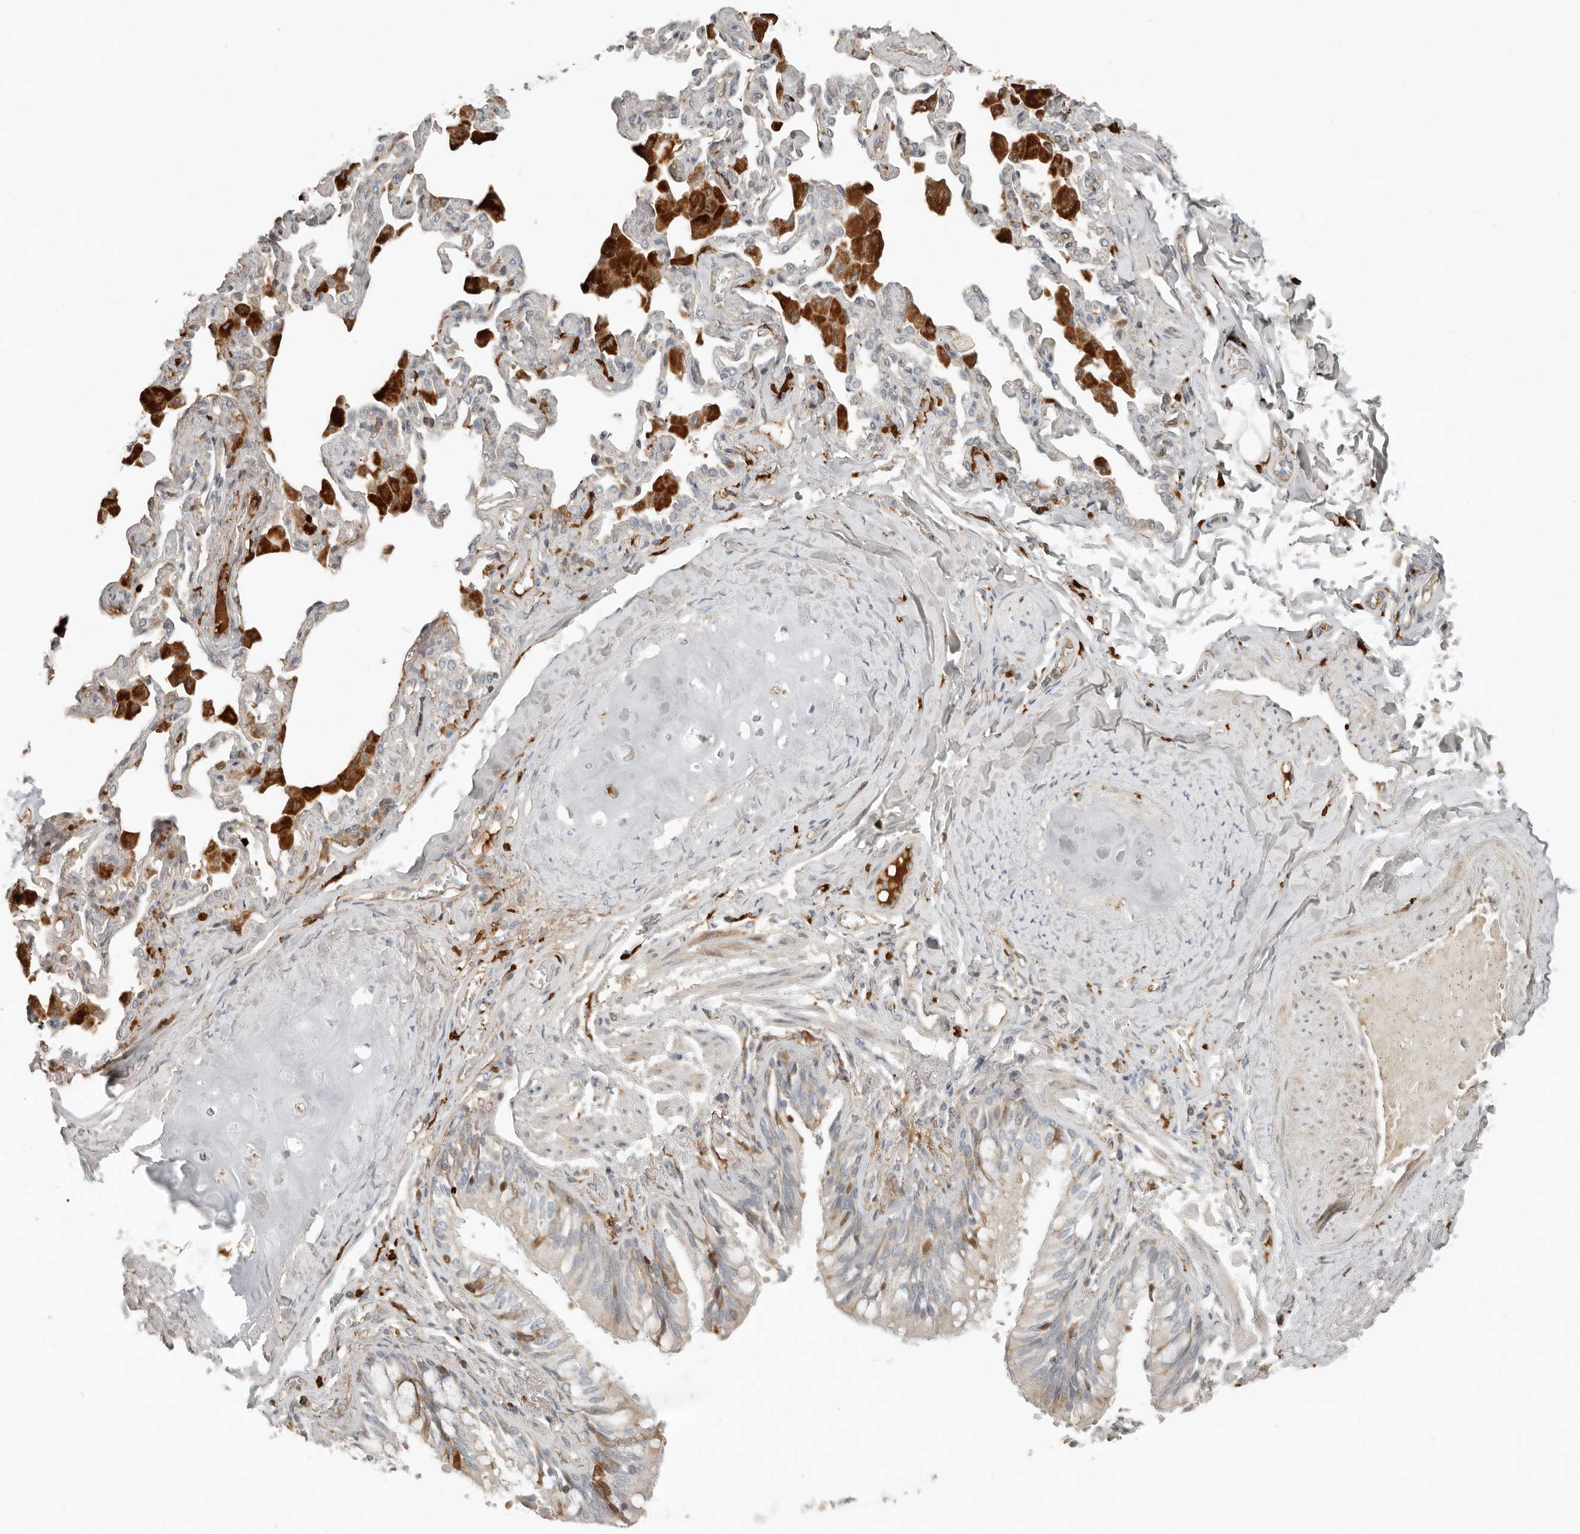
{"staining": {"intensity": "weak", "quantity": "25%-75%", "location": "cytoplasmic/membranous"}, "tissue": "bronchus", "cell_type": "Respiratory epithelial cells", "image_type": "normal", "snomed": [{"axis": "morphology", "description": "Normal tissue, NOS"}, {"axis": "morphology", "description": "Inflammation, NOS"}, {"axis": "topography", "description": "Lung"}], "caption": "Bronchus was stained to show a protein in brown. There is low levels of weak cytoplasmic/membranous positivity in about 25%-75% of respiratory epithelial cells. Nuclei are stained in blue.", "gene": "KLHL38", "patient": {"sex": "female", "age": 46}}